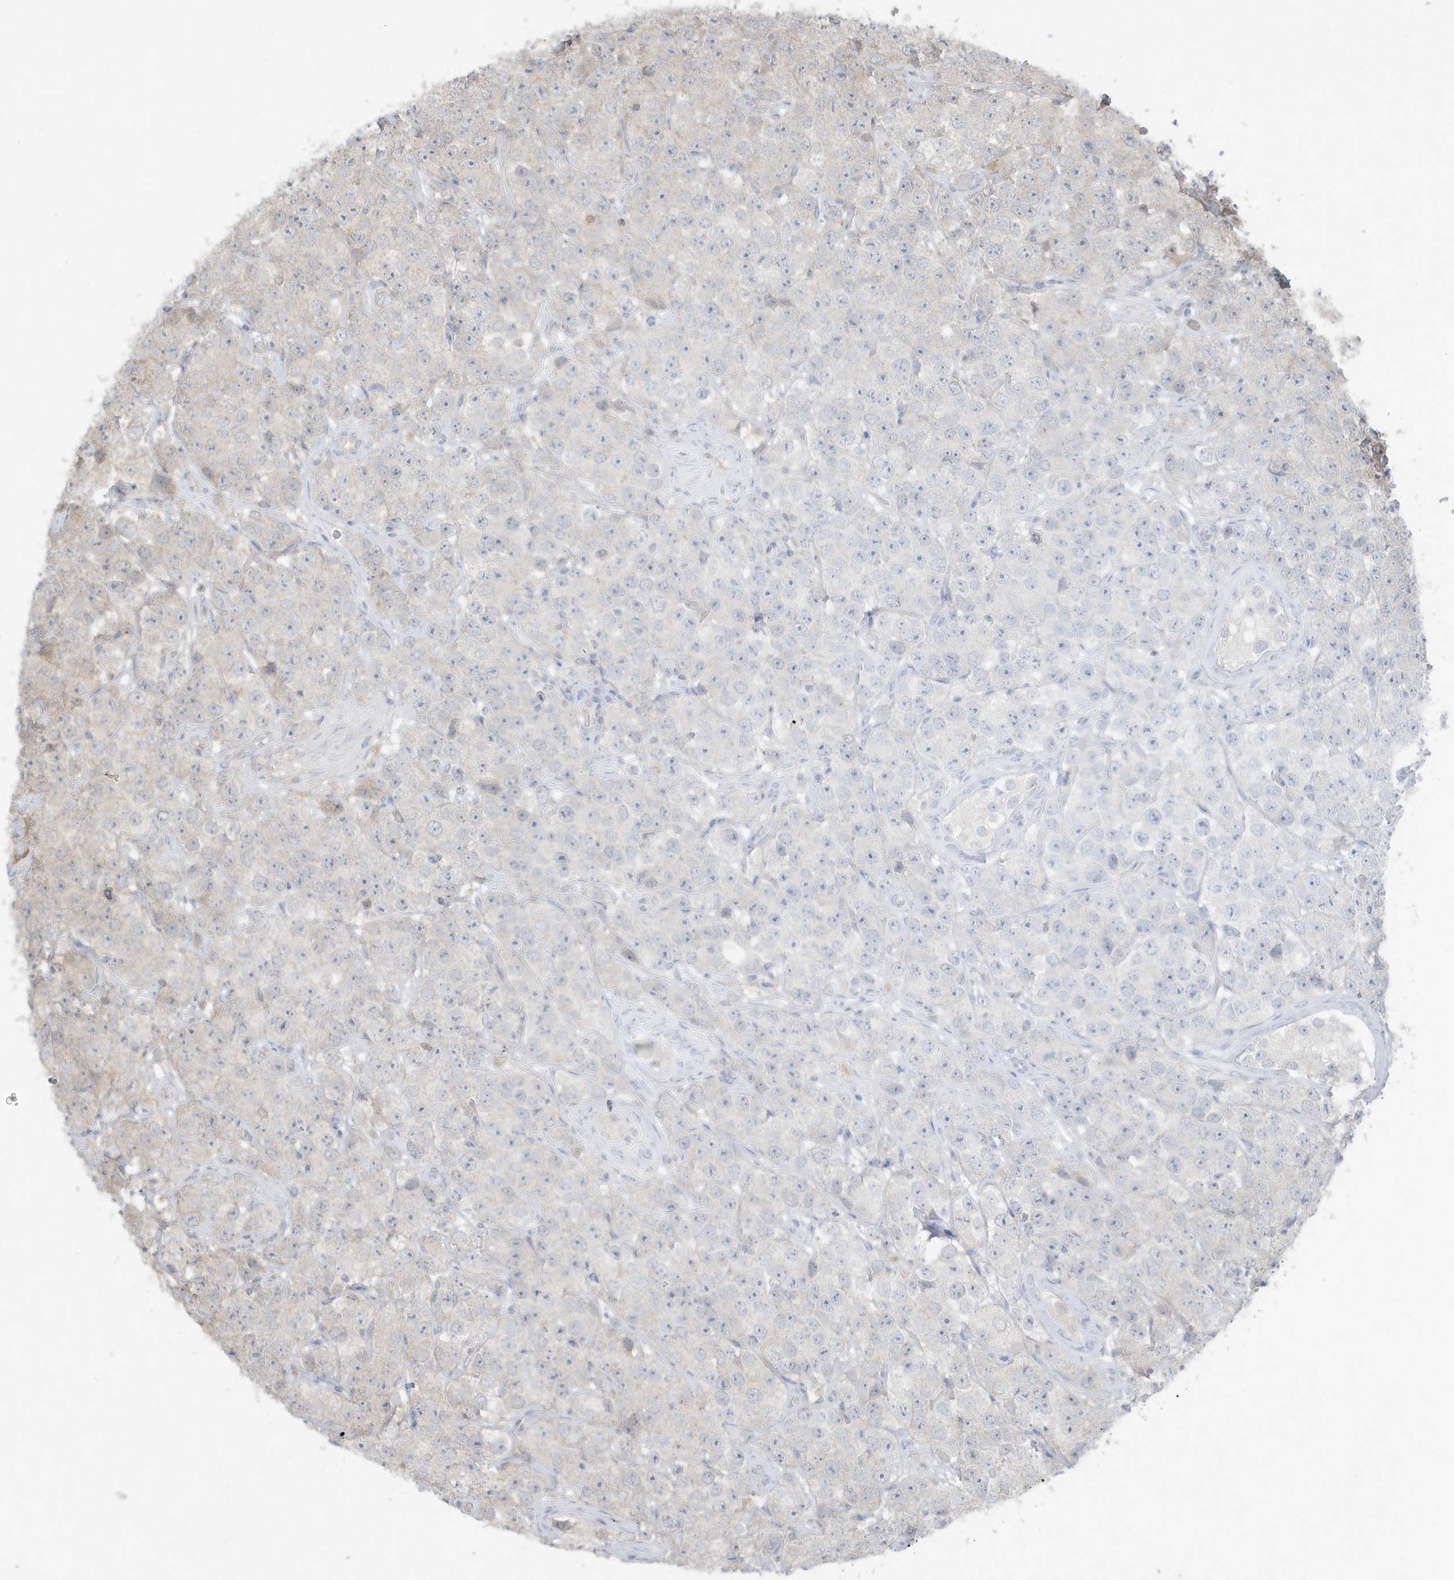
{"staining": {"intensity": "negative", "quantity": "none", "location": "none"}, "tissue": "testis cancer", "cell_type": "Tumor cells", "image_type": "cancer", "snomed": [{"axis": "morphology", "description": "Seminoma, NOS"}, {"axis": "topography", "description": "Testis"}], "caption": "This micrograph is of testis cancer (seminoma) stained with immunohistochemistry (IHC) to label a protein in brown with the nuclei are counter-stained blue. There is no staining in tumor cells.", "gene": "C1RL", "patient": {"sex": "male", "age": 28}}